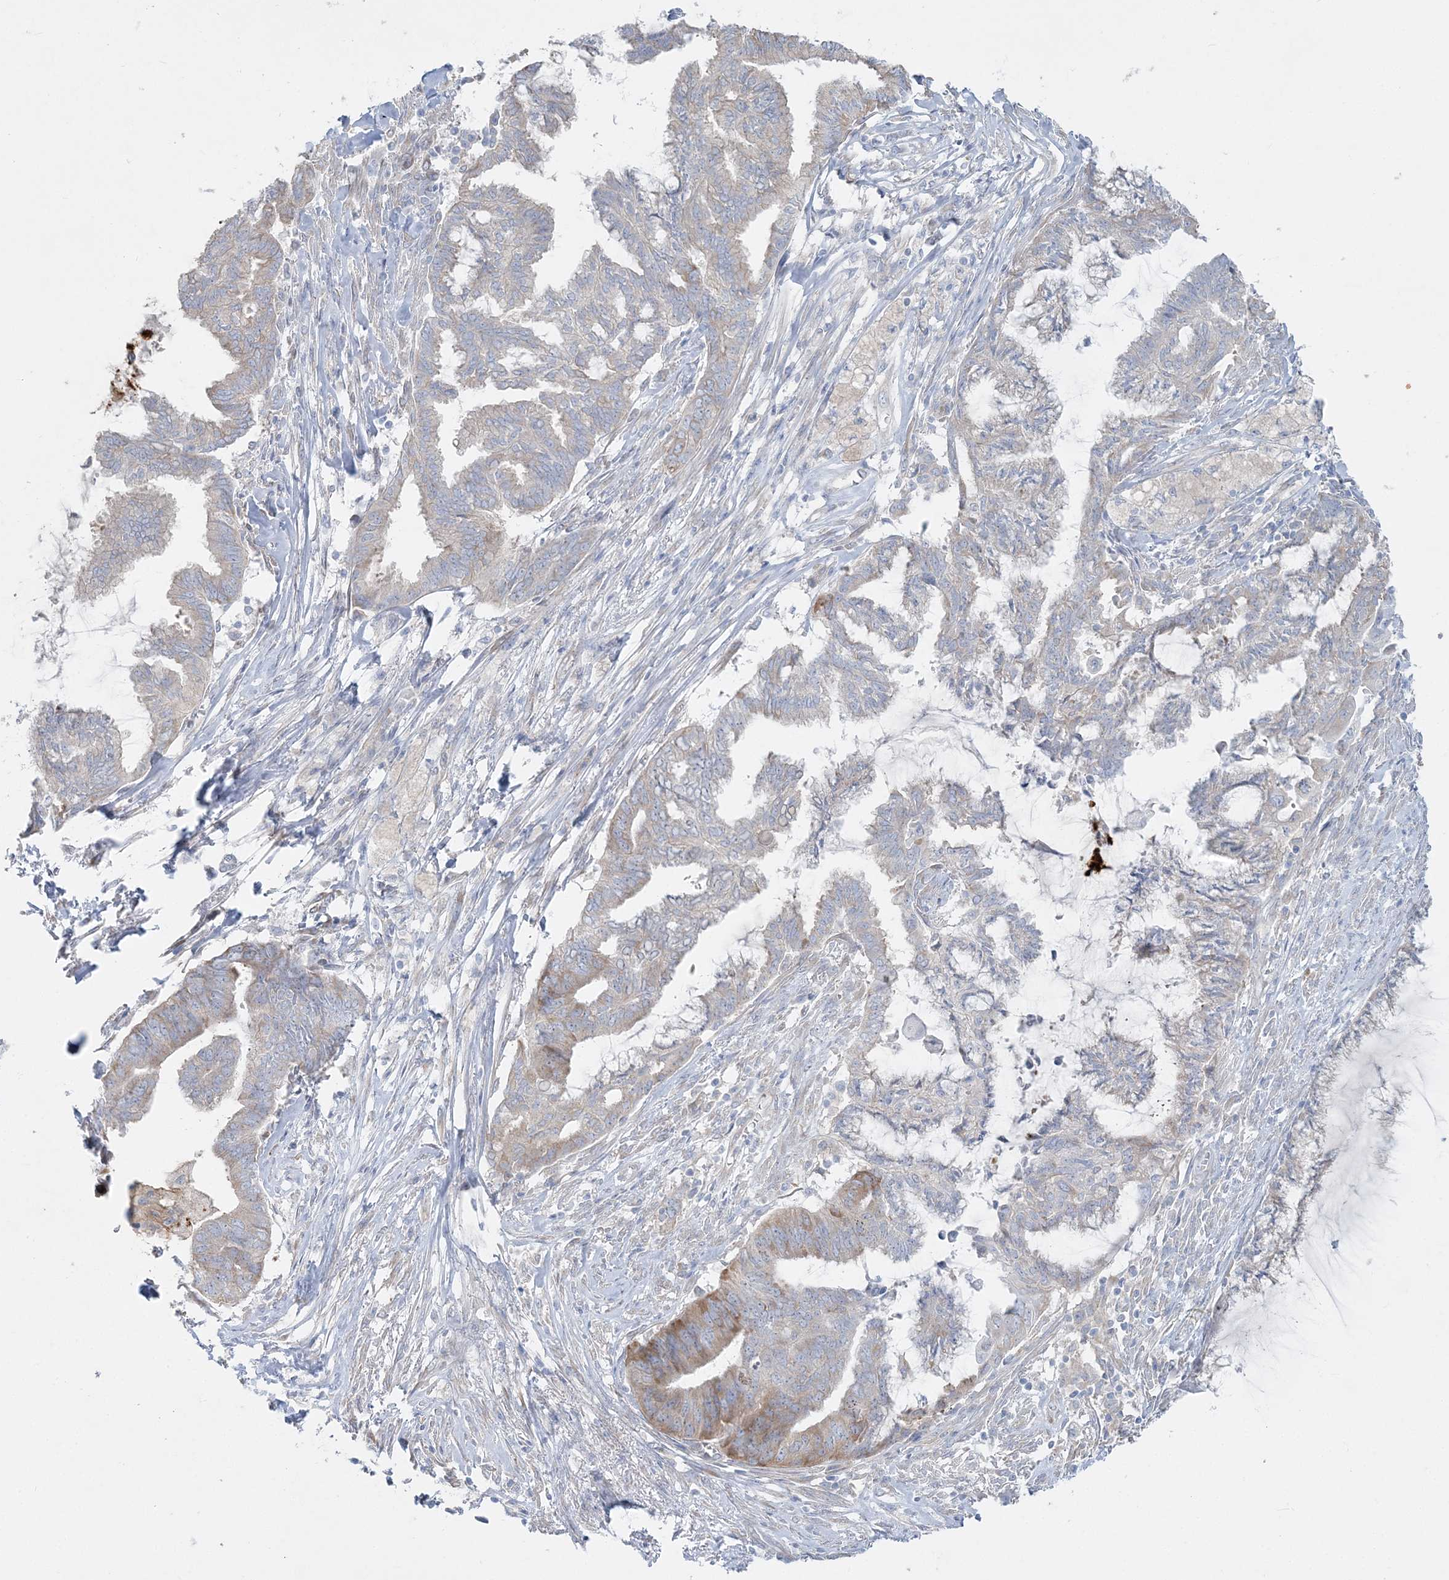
{"staining": {"intensity": "weak", "quantity": "<25%", "location": "cytoplasmic/membranous"}, "tissue": "endometrial cancer", "cell_type": "Tumor cells", "image_type": "cancer", "snomed": [{"axis": "morphology", "description": "Adenocarcinoma, NOS"}, {"axis": "topography", "description": "Endometrium"}], "caption": "The photomicrograph displays no staining of tumor cells in endometrial cancer.", "gene": "CCNJ", "patient": {"sex": "female", "age": 86}}